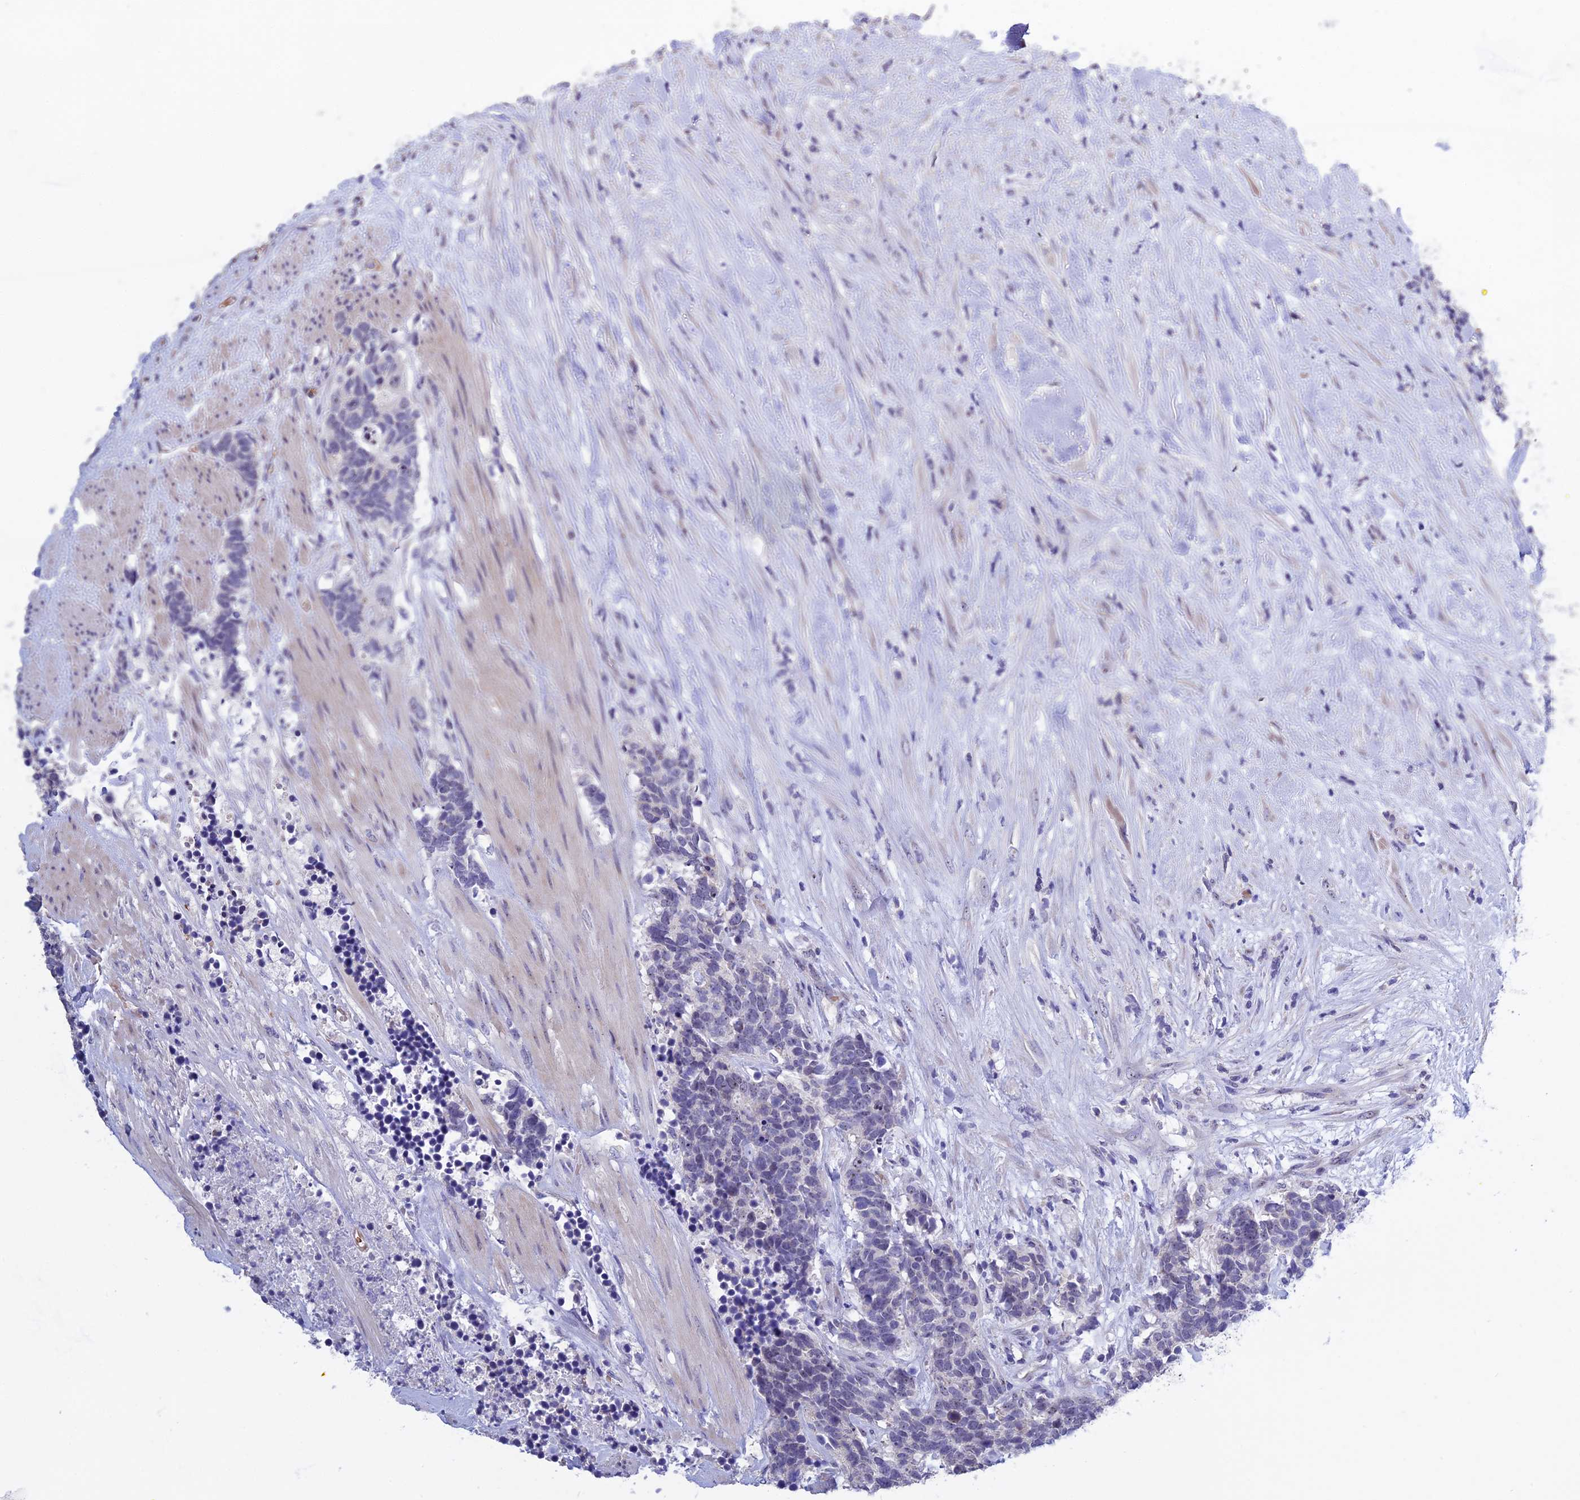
{"staining": {"intensity": "negative", "quantity": "none", "location": "none"}, "tissue": "carcinoid", "cell_type": "Tumor cells", "image_type": "cancer", "snomed": [{"axis": "morphology", "description": "Carcinoma, NOS"}, {"axis": "morphology", "description": "Carcinoid, malignant, NOS"}, {"axis": "topography", "description": "Prostate"}], "caption": "The histopathology image shows no significant positivity in tumor cells of carcinoma. (DAB (3,3'-diaminobenzidine) IHC with hematoxylin counter stain).", "gene": "KNOP1", "patient": {"sex": "male", "age": 57}}